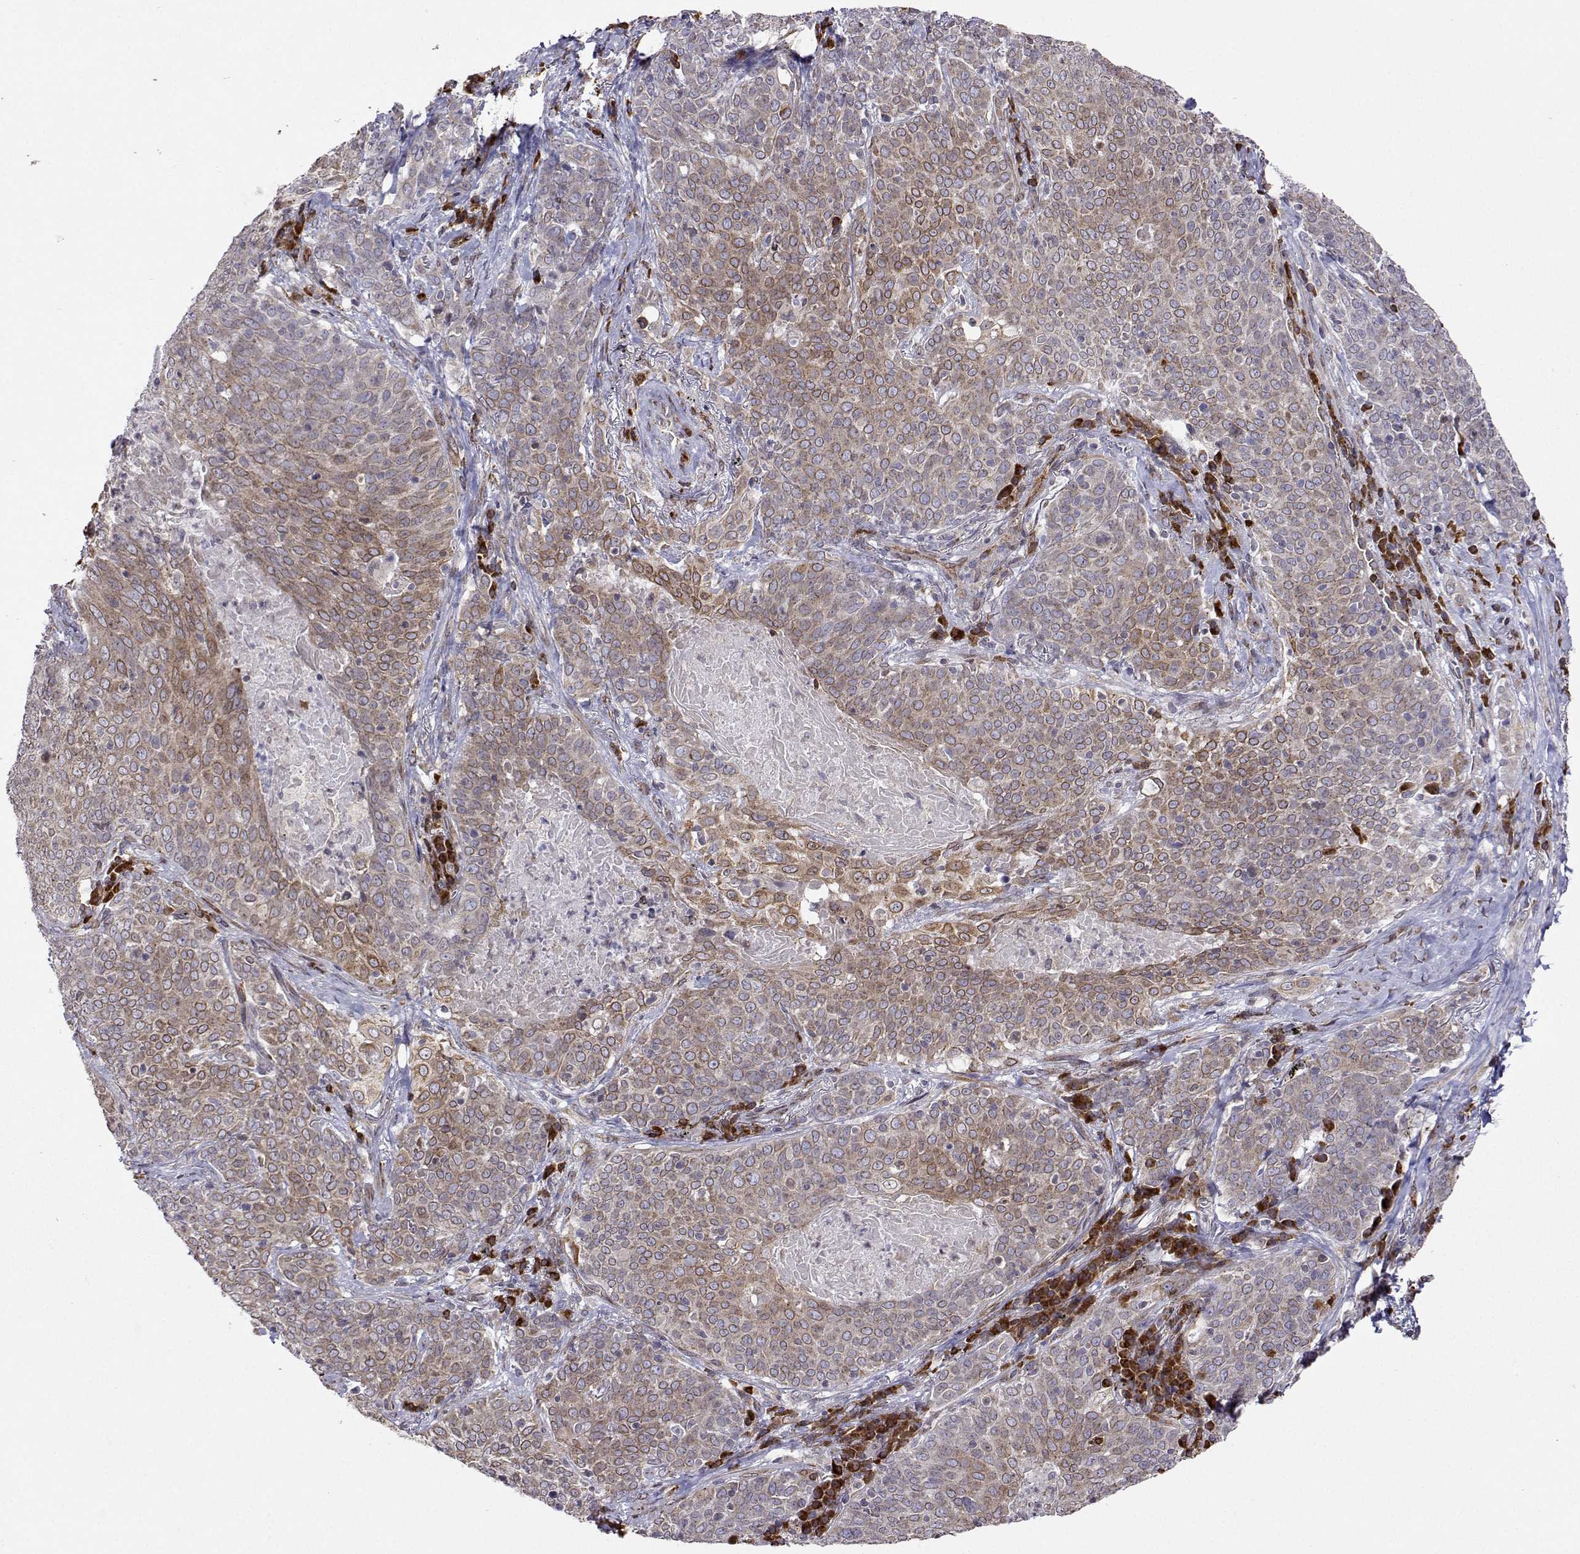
{"staining": {"intensity": "weak", "quantity": "25%-75%", "location": "cytoplasmic/membranous"}, "tissue": "lung cancer", "cell_type": "Tumor cells", "image_type": "cancer", "snomed": [{"axis": "morphology", "description": "Squamous cell carcinoma, NOS"}, {"axis": "topography", "description": "Lung"}], "caption": "High-magnification brightfield microscopy of squamous cell carcinoma (lung) stained with DAB (brown) and counterstained with hematoxylin (blue). tumor cells exhibit weak cytoplasmic/membranous expression is appreciated in approximately25%-75% of cells.", "gene": "PGRMC2", "patient": {"sex": "male", "age": 82}}